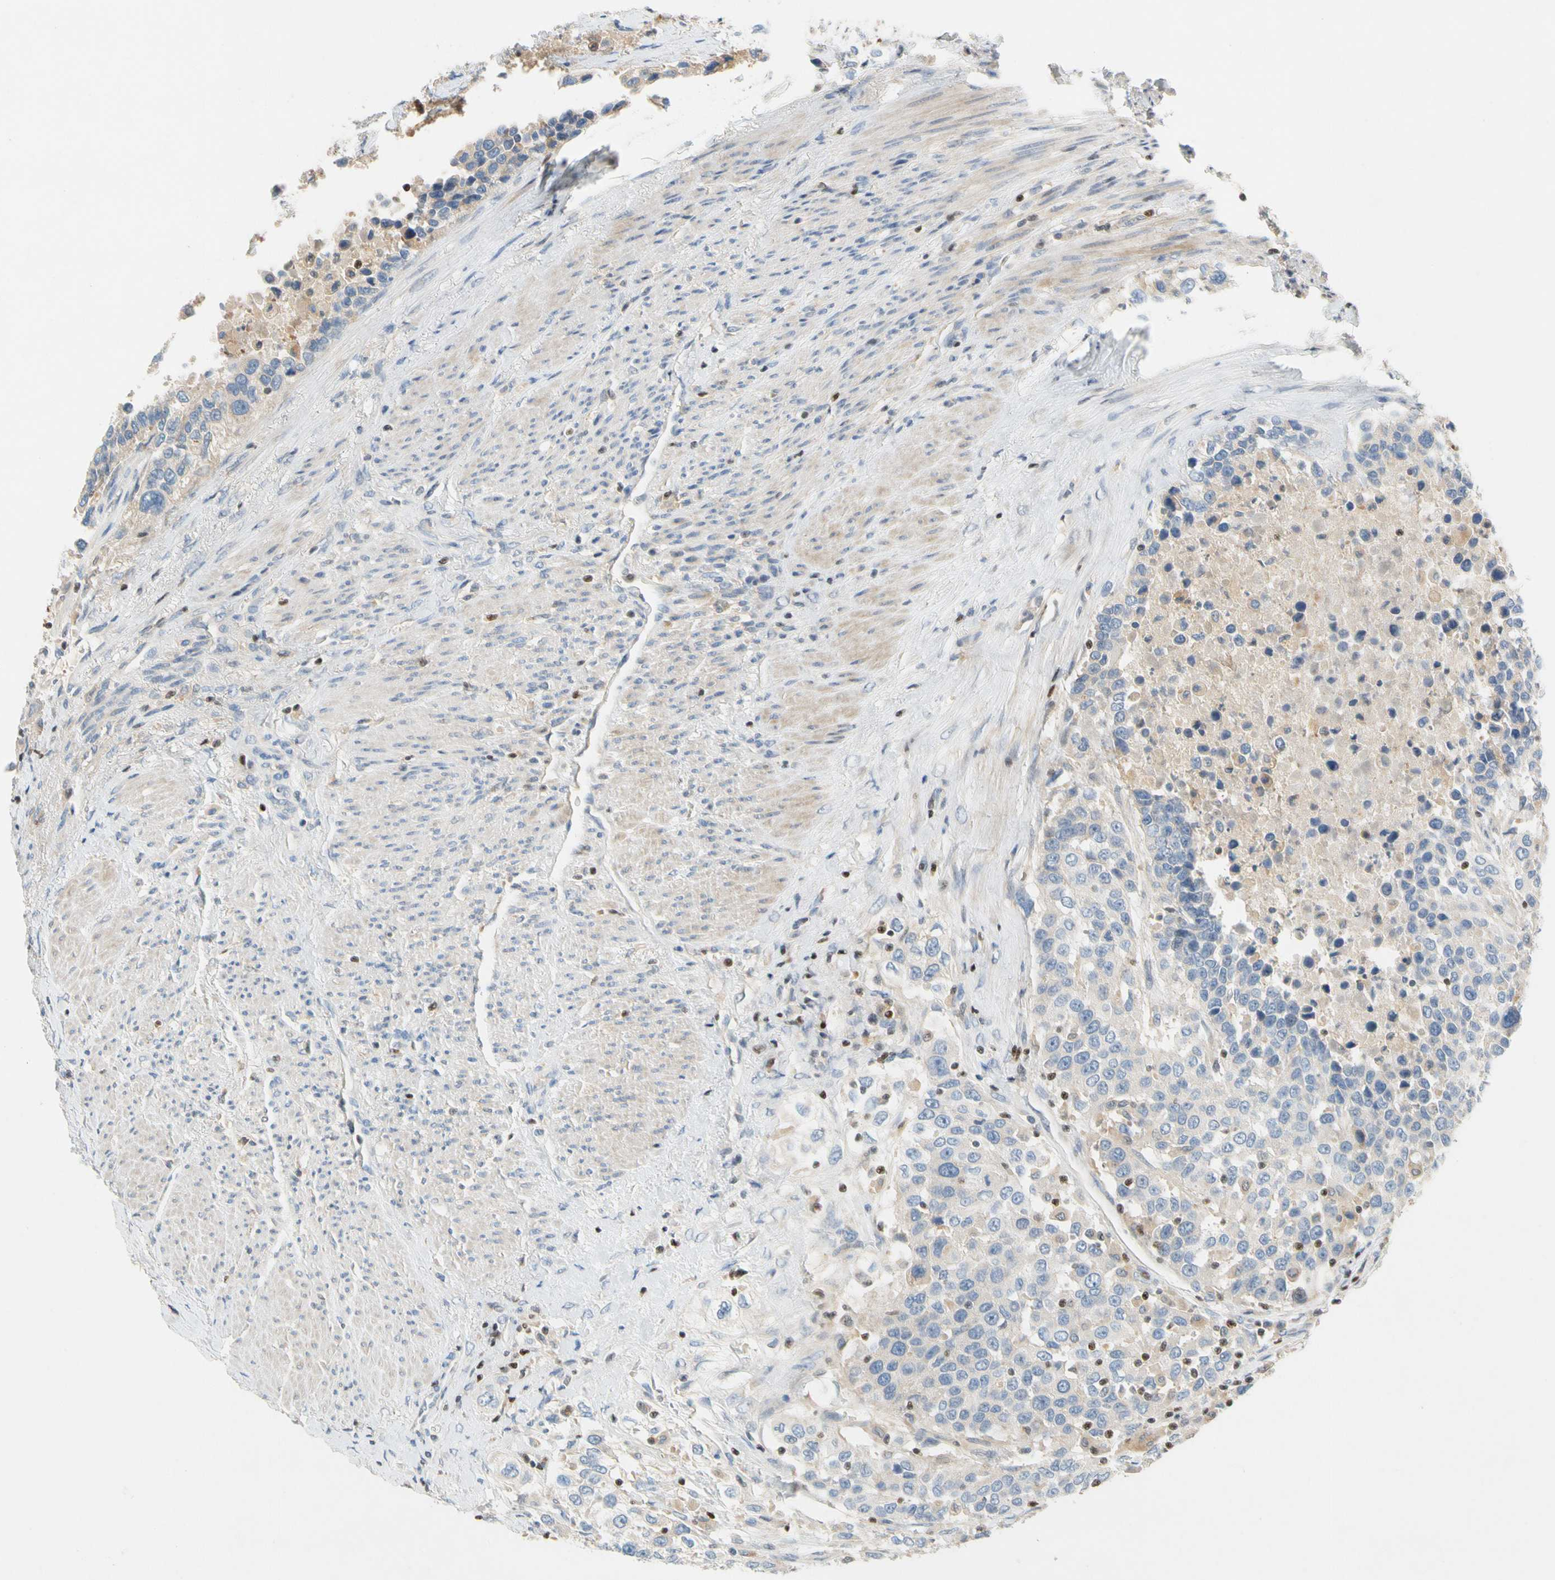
{"staining": {"intensity": "negative", "quantity": "none", "location": "none"}, "tissue": "urothelial cancer", "cell_type": "Tumor cells", "image_type": "cancer", "snomed": [{"axis": "morphology", "description": "Urothelial carcinoma, High grade"}, {"axis": "topography", "description": "Urinary bladder"}], "caption": "High power microscopy micrograph of an IHC photomicrograph of urothelial cancer, revealing no significant expression in tumor cells. The staining is performed using DAB brown chromogen with nuclei counter-stained in using hematoxylin.", "gene": "SP140", "patient": {"sex": "female", "age": 80}}